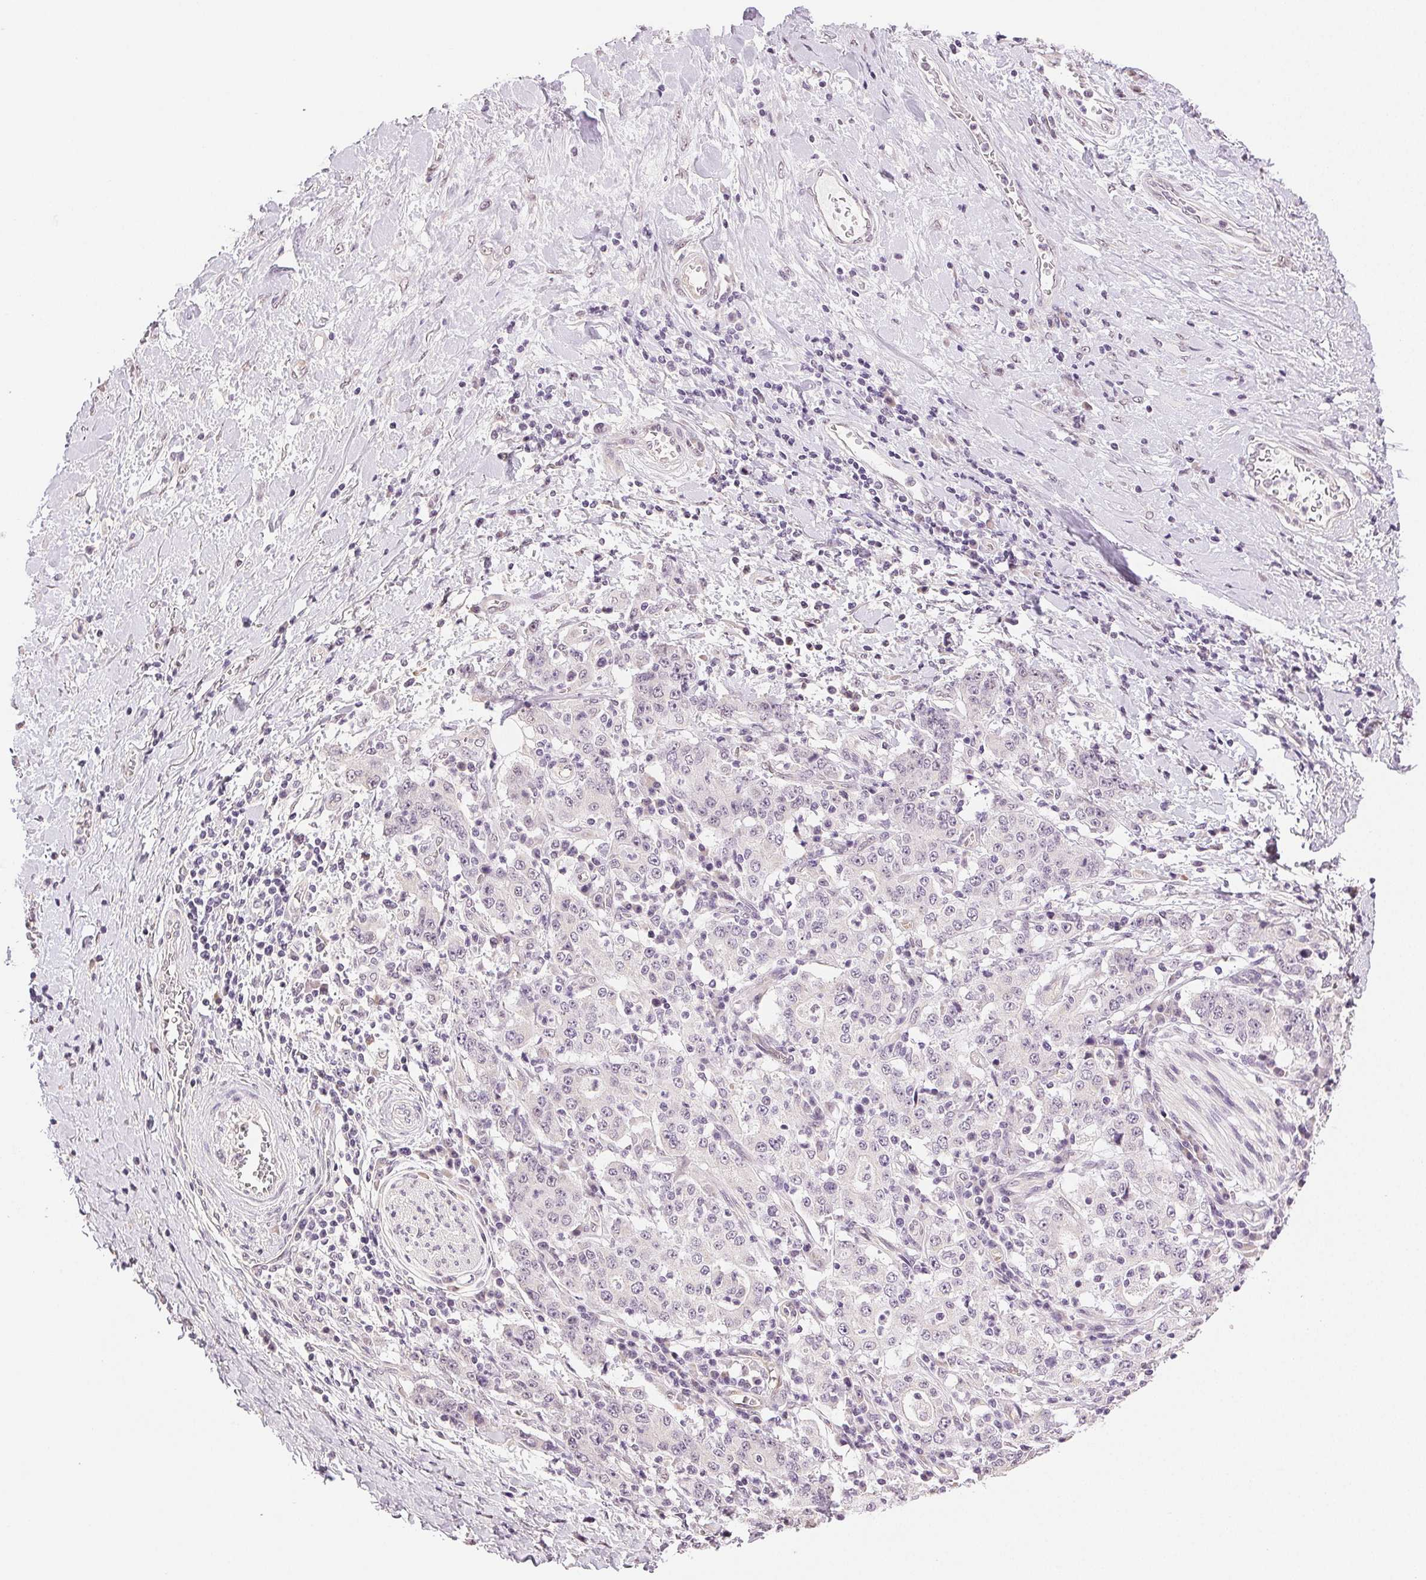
{"staining": {"intensity": "negative", "quantity": "none", "location": "none"}, "tissue": "stomach cancer", "cell_type": "Tumor cells", "image_type": "cancer", "snomed": [{"axis": "morphology", "description": "Normal tissue, NOS"}, {"axis": "morphology", "description": "Adenocarcinoma, NOS"}, {"axis": "topography", "description": "Stomach, upper"}, {"axis": "topography", "description": "Stomach"}], "caption": "Micrograph shows no protein staining in tumor cells of stomach cancer (adenocarcinoma) tissue.", "gene": "PLCB1", "patient": {"sex": "male", "age": 59}}